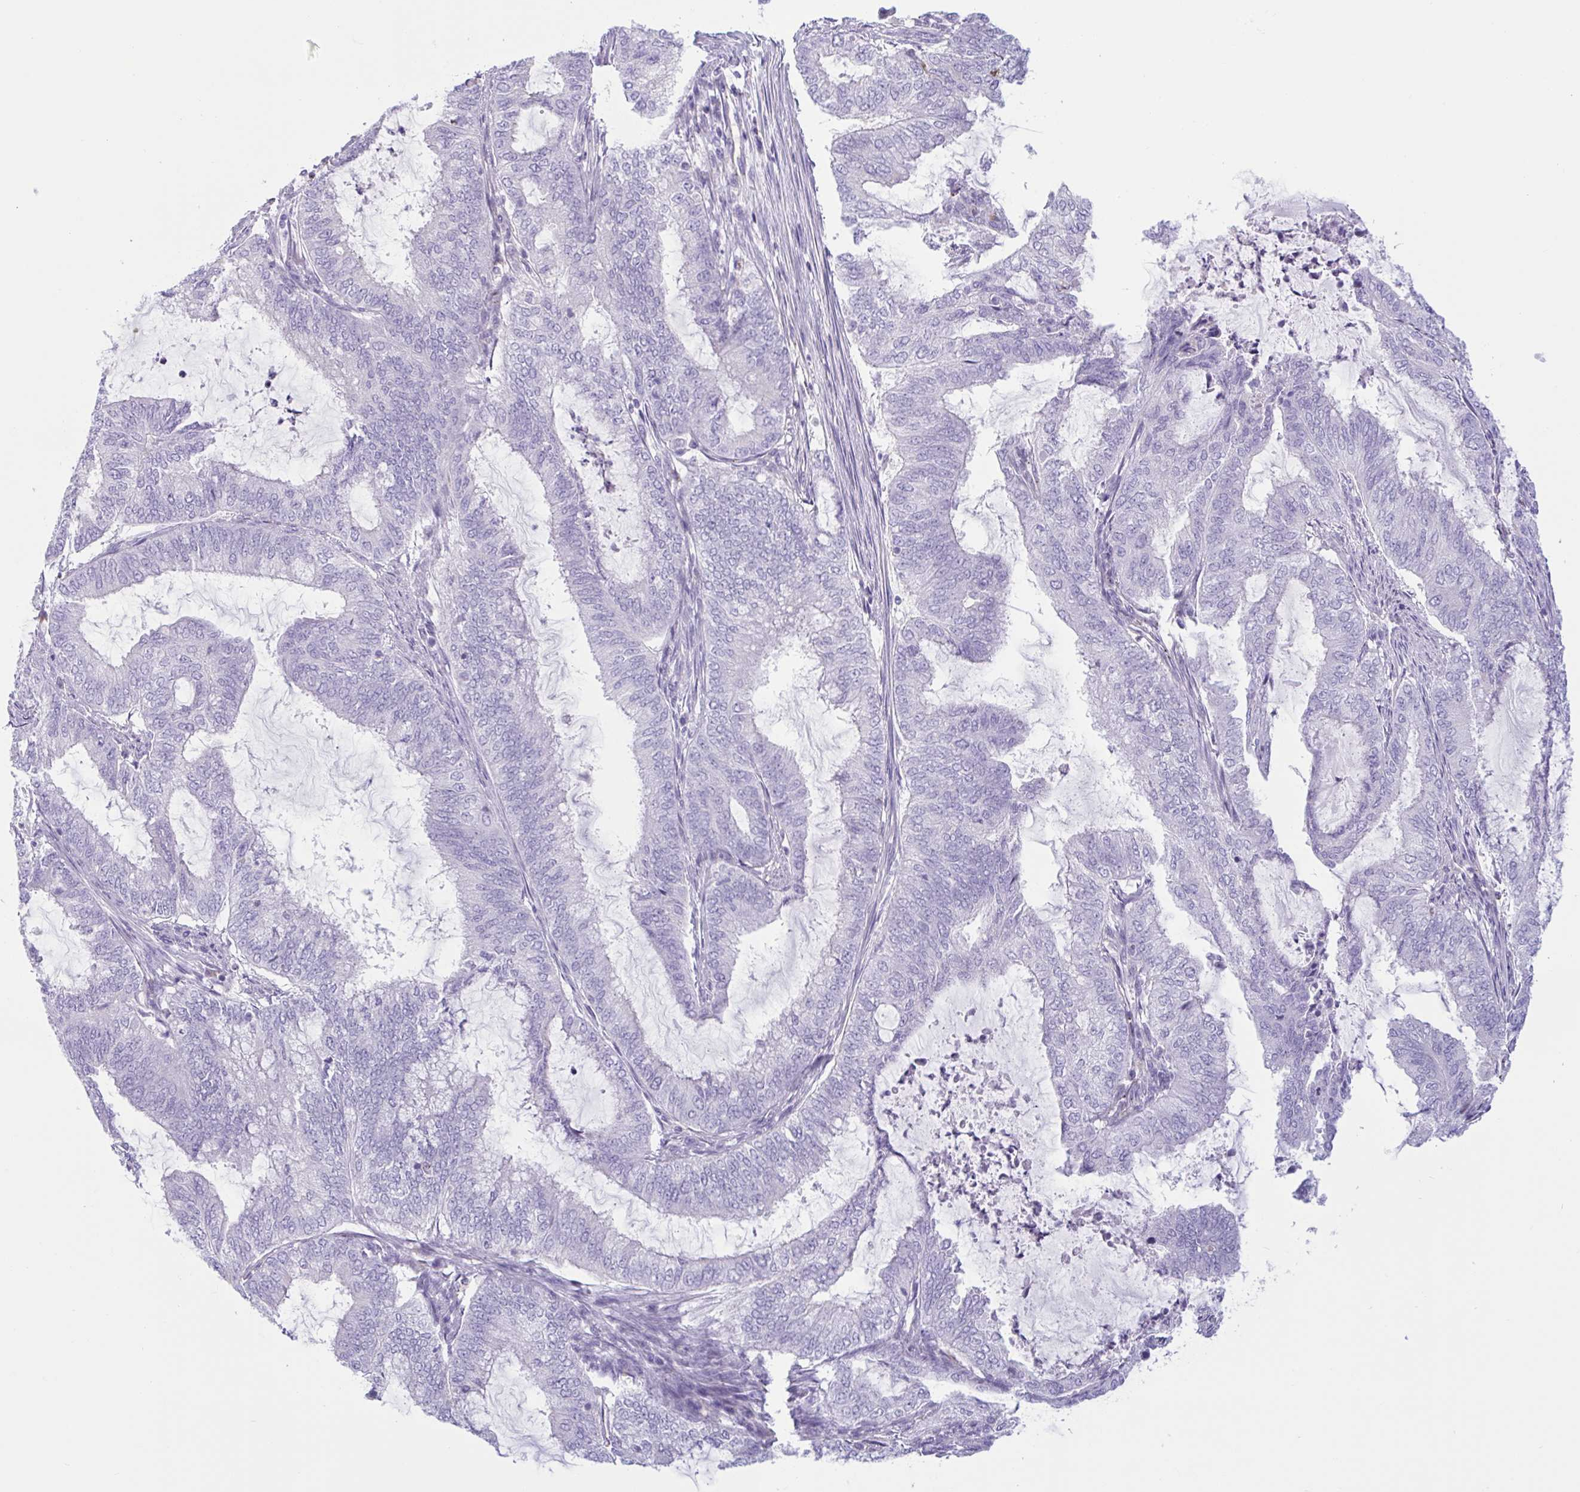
{"staining": {"intensity": "negative", "quantity": "none", "location": "none"}, "tissue": "endometrial cancer", "cell_type": "Tumor cells", "image_type": "cancer", "snomed": [{"axis": "morphology", "description": "Adenocarcinoma, NOS"}, {"axis": "topography", "description": "Endometrium"}], "caption": "Human endometrial cancer stained for a protein using IHC reveals no expression in tumor cells.", "gene": "XCL1", "patient": {"sex": "female", "age": 51}}